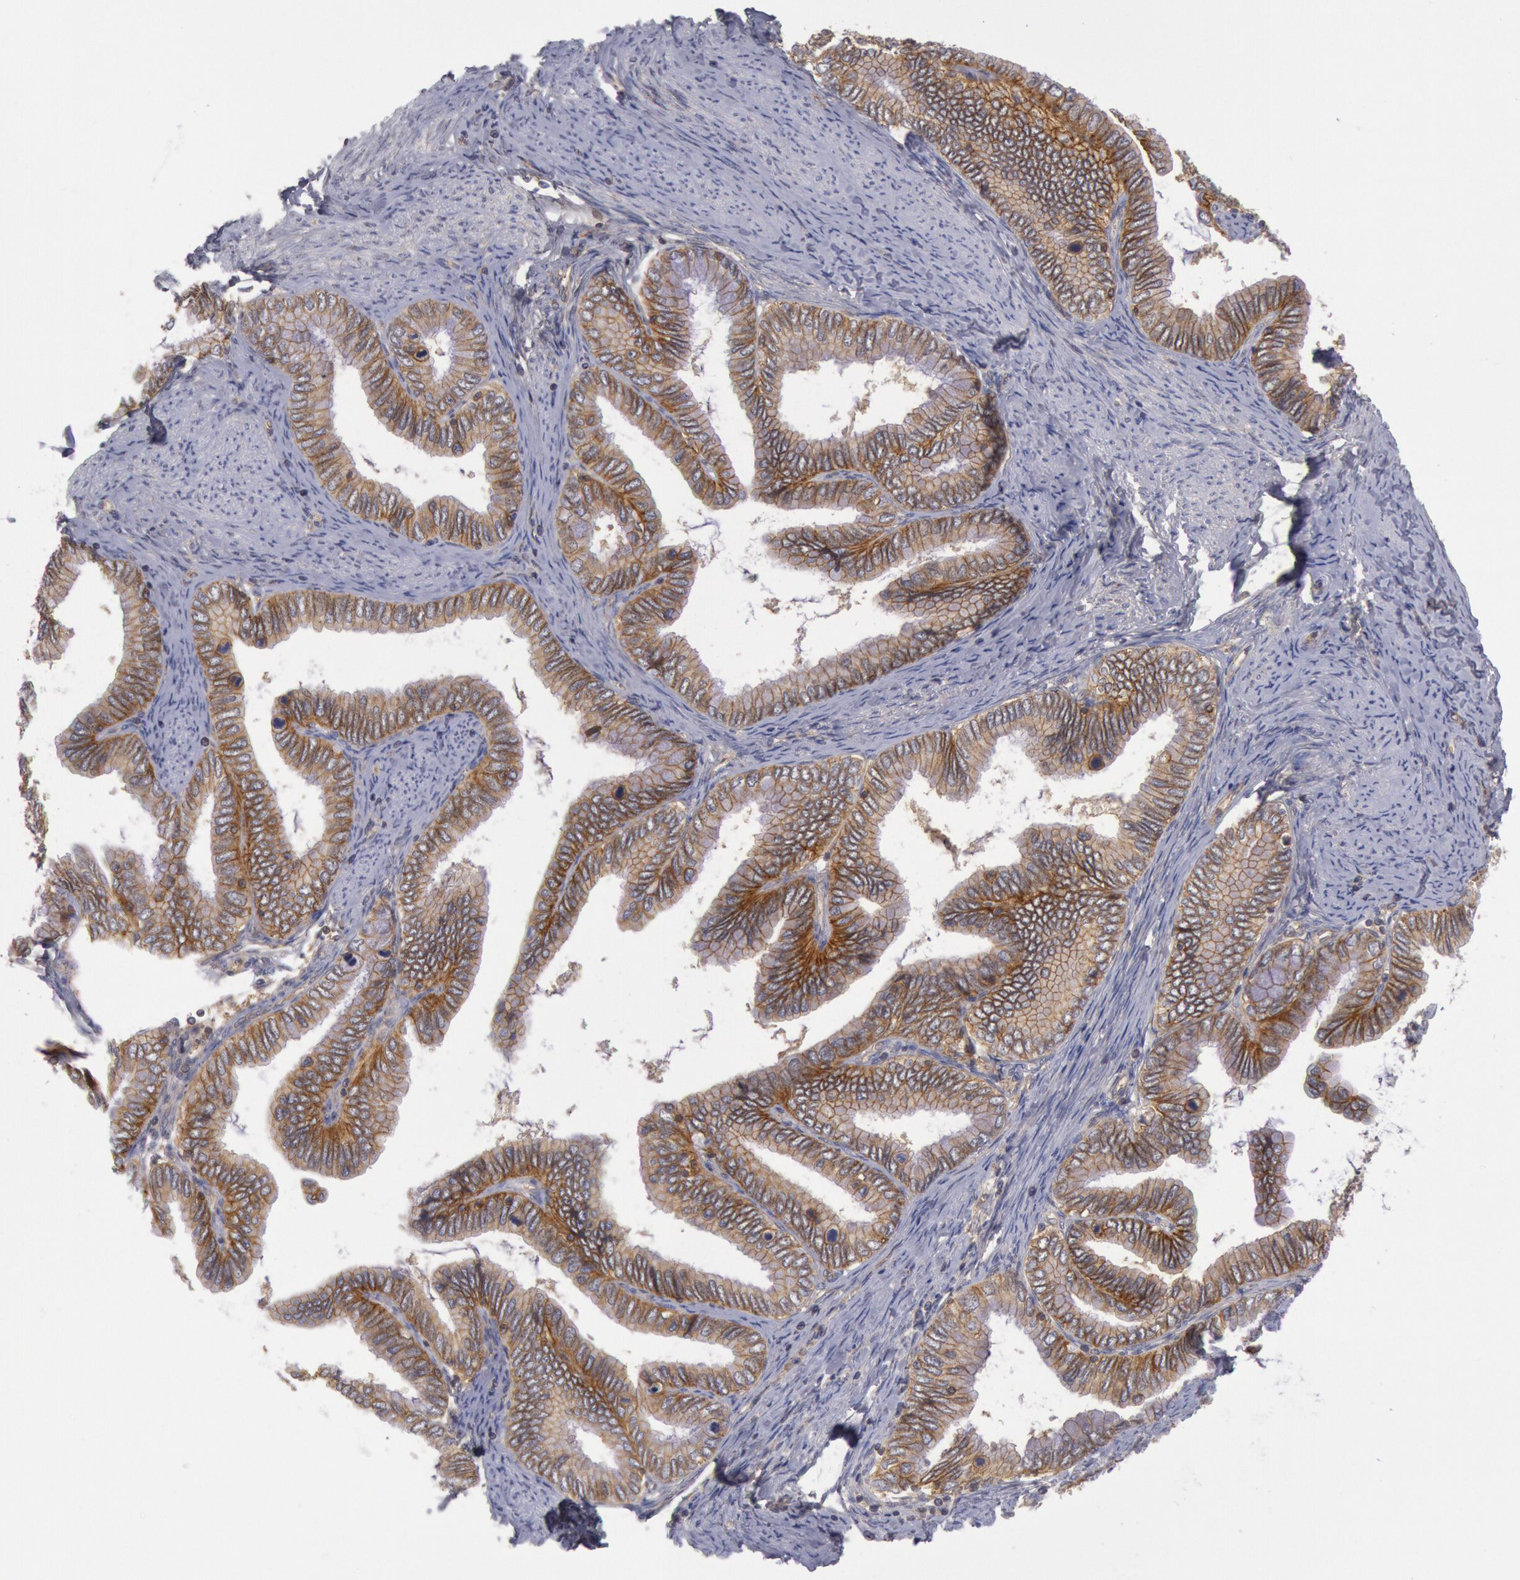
{"staining": {"intensity": "moderate", "quantity": ">75%", "location": "cytoplasmic/membranous"}, "tissue": "cervical cancer", "cell_type": "Tumor cells", "image_type": "cancer", "snomed": [{"axis": "morphology", "description": "Adenocarcinoma, NOS"}, {"axis": "topography", "description": "Cervix"}], "caption": "IHC micrograph of neoplastic tissue: adenocarcinoma (cervical) stained using immunohistochemistry displays medium levels of moderate protein expression localized specifically in the cytoplasmic/membranous of tumor cells, appearing as a cytoplasmic/membranous brown color.", "gene": "STX4", "patient": {"sex": "female", "age": 49}}